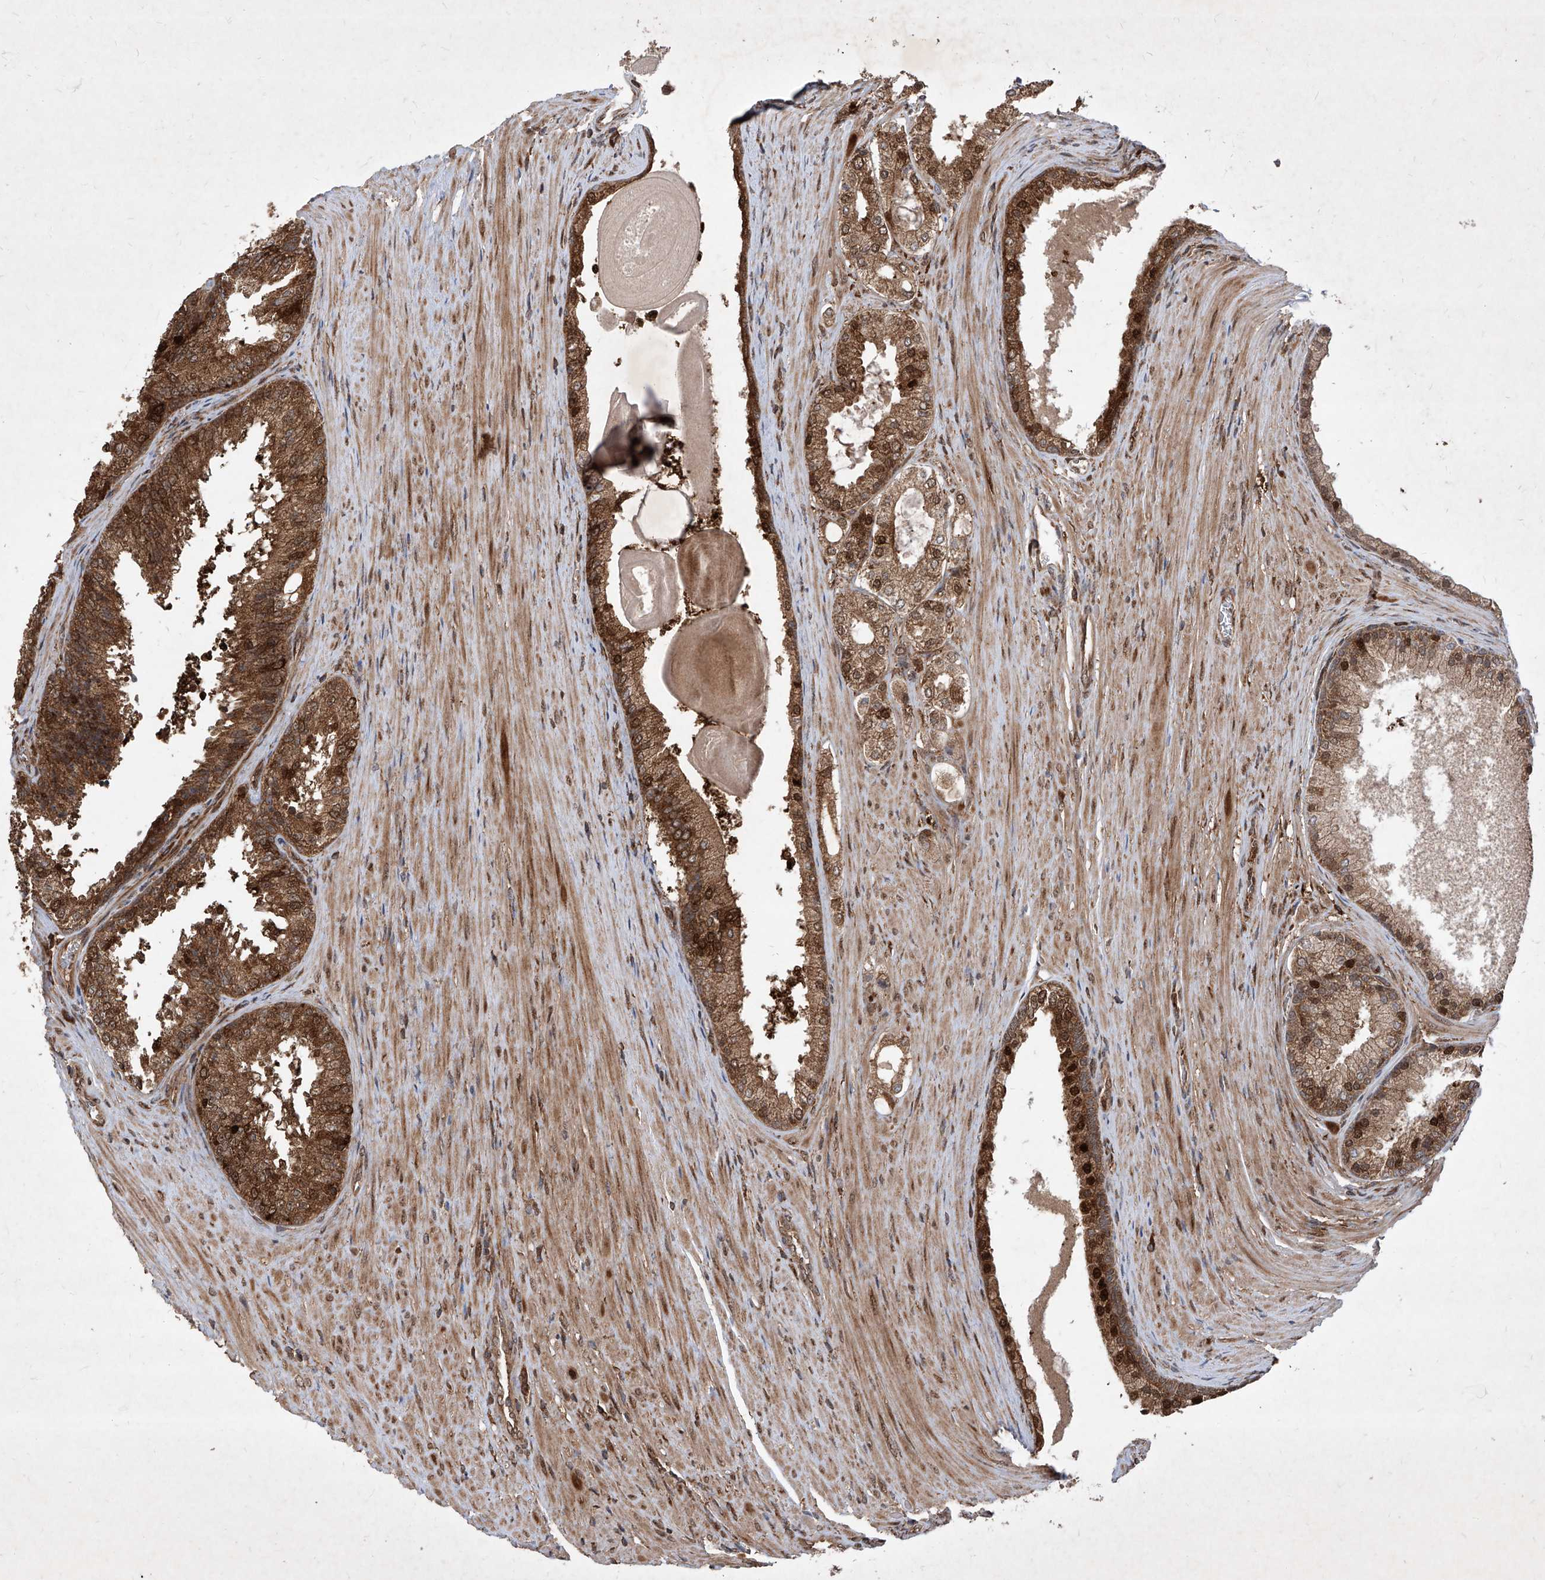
{"staining": {"intensity": "strong", "quantity": ">75%", "location": "cytoplasmic/membranous,nuclear"}, "tissue": "prostate cancer", "cell_type": "Tumor cells", "image_type": "cancer", "snomed": [{"axis": "morphology", "description": "Adenocarcinoma, High grade"}, {"axis": "topography", "description": "Prostate"}], "caption": "Brown immunohistochemical staining in prostate high-grade adenocarcinoma demonstrates strong cytoplasmic/membranous and nuclear staining in about >75% of tumor cells.", "gene": "MAGED2", "patient": {"sex": "male", "age": 60}}